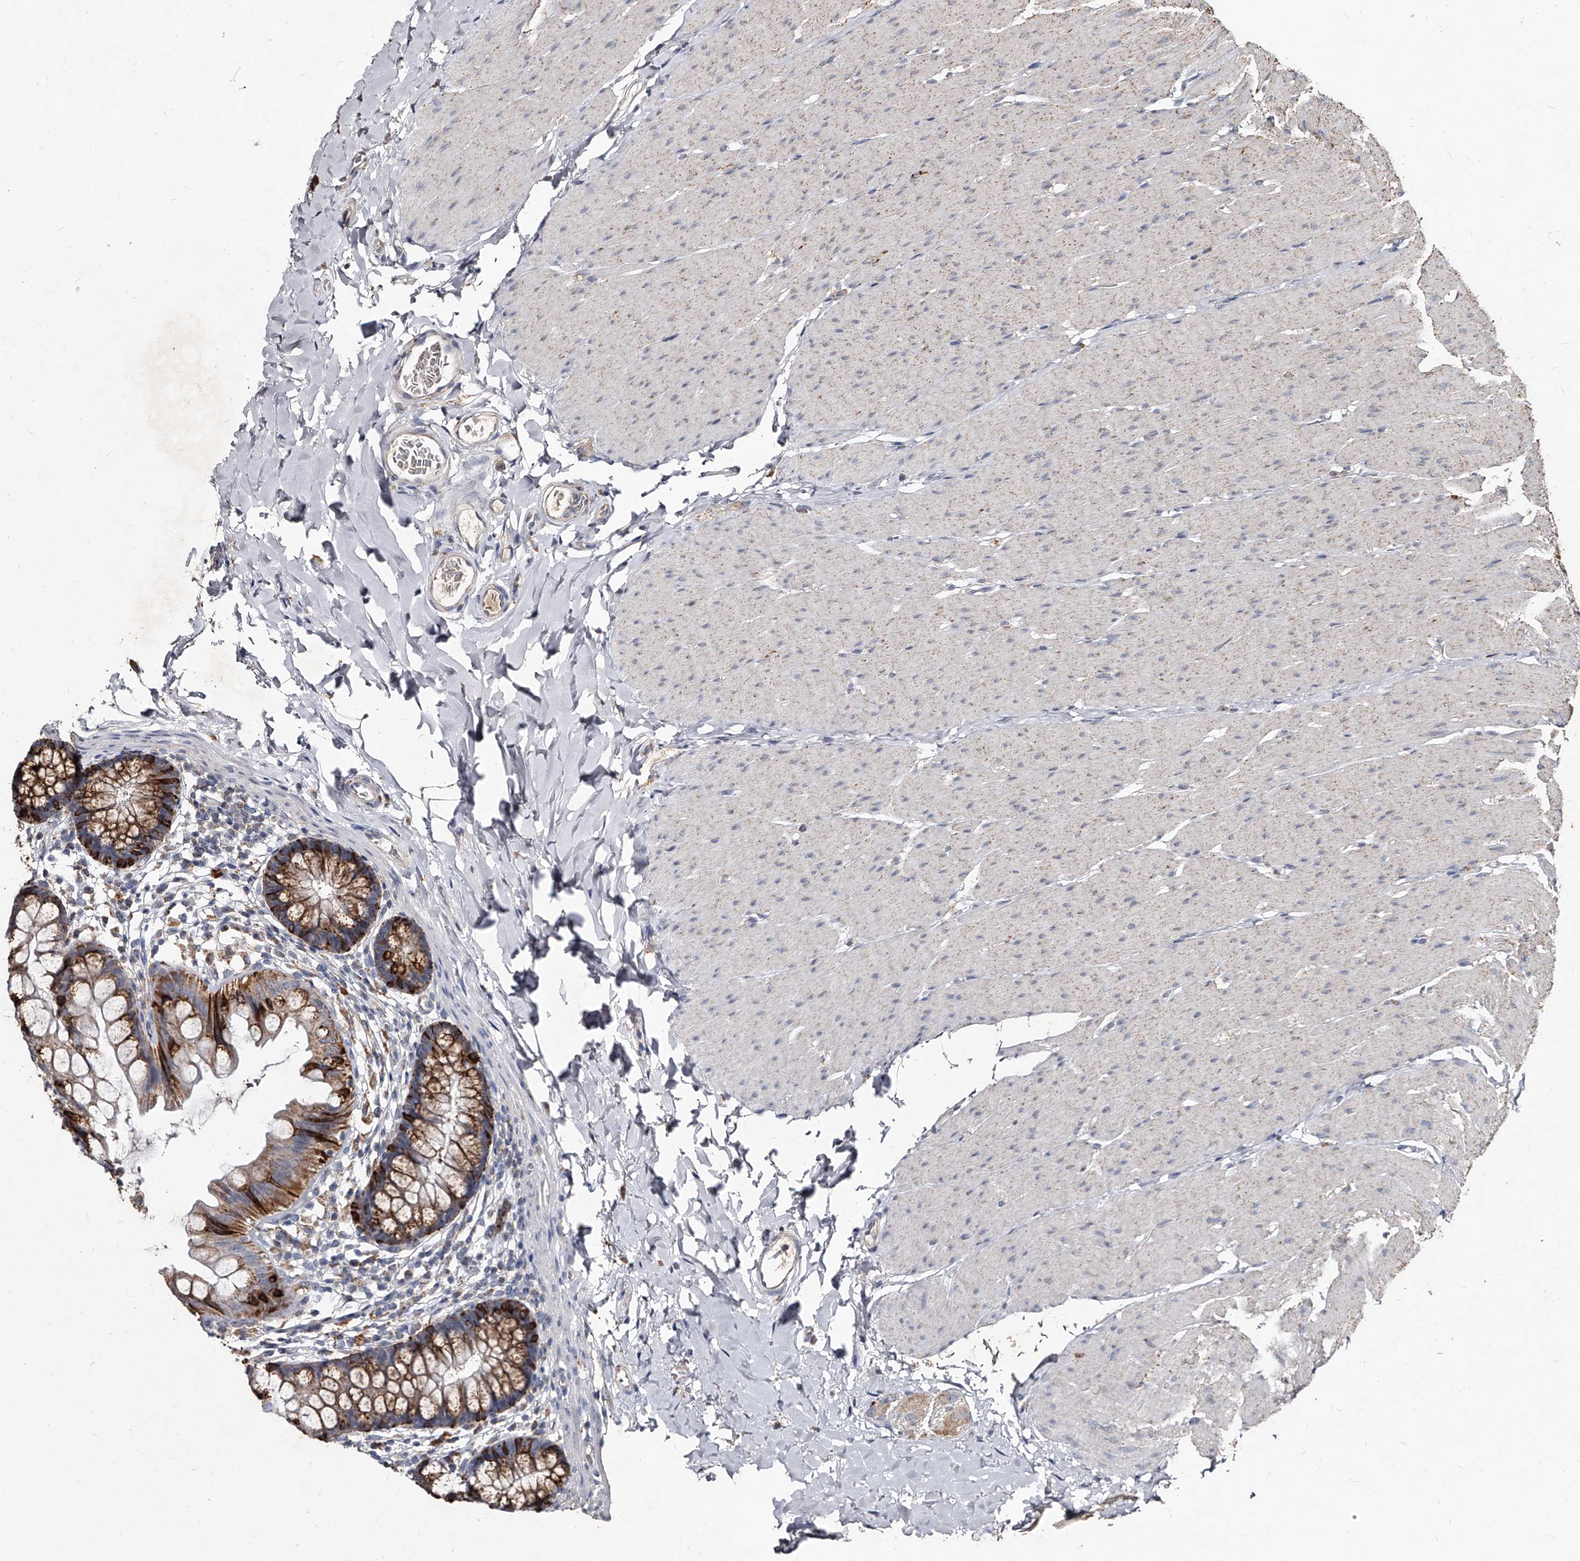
{"staining": {"intensity": "negative", "quantity": "none", "location": "none"}, "tissue": "colon", "cell_type": "Endothelial cells", "image_type": "normal", "snomed": [{"axis": "morphology", "description": "Normal tissue, NOS"}, {"axis": "topography", "description": "Colon"}], "caption": "A high-resolution image shows immunohistochemistry (IHC) staining of unremarkable colon, which demonstrates no significant expression in endothelial cells. (DAB (3,3'-diaminobenzidine) immunohistochemistry with hematoxylin counter stain).", "gene": "GPR183", "patient": {"sex": "female", "age": 62}}